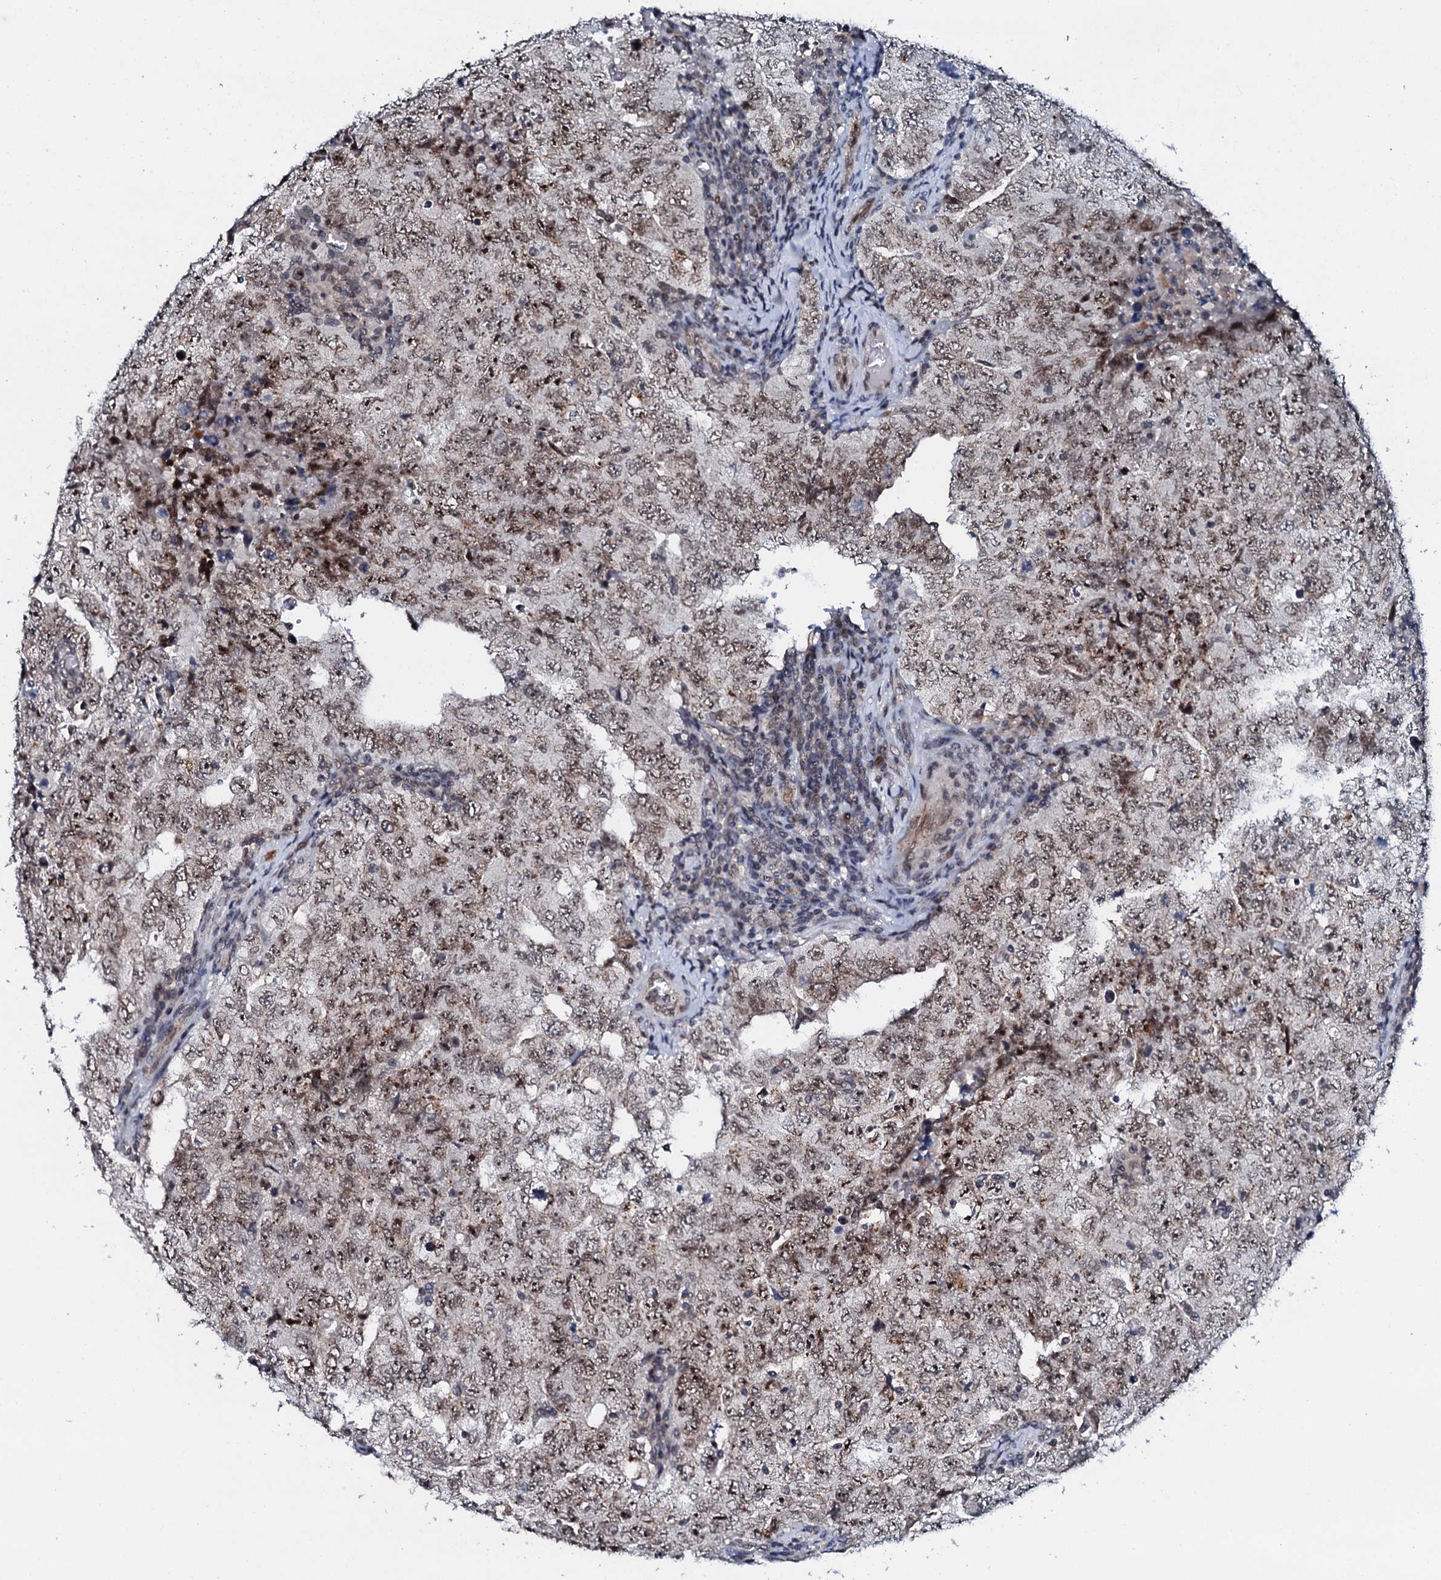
{"staining": {"intensity": "moderate", "quantity": ">75%", "location": "nuclear"}, "tissue": "testis cancer", "cell_type": "Tumor cells", "image_type": "cancer", "snomed": [{"axis": "morphology", "description": "Carcinoma, Embryonal, NOS"}, {"axis": "topography", "description": "Testis"}], "caption": "Immunohistochemical staining of human testis cancer exhibits moderate nuclear protein positivity in approximately >75% of tumor cells.", "gene": "SNTA1", "patient": {"sex": "male", "age": 26}}